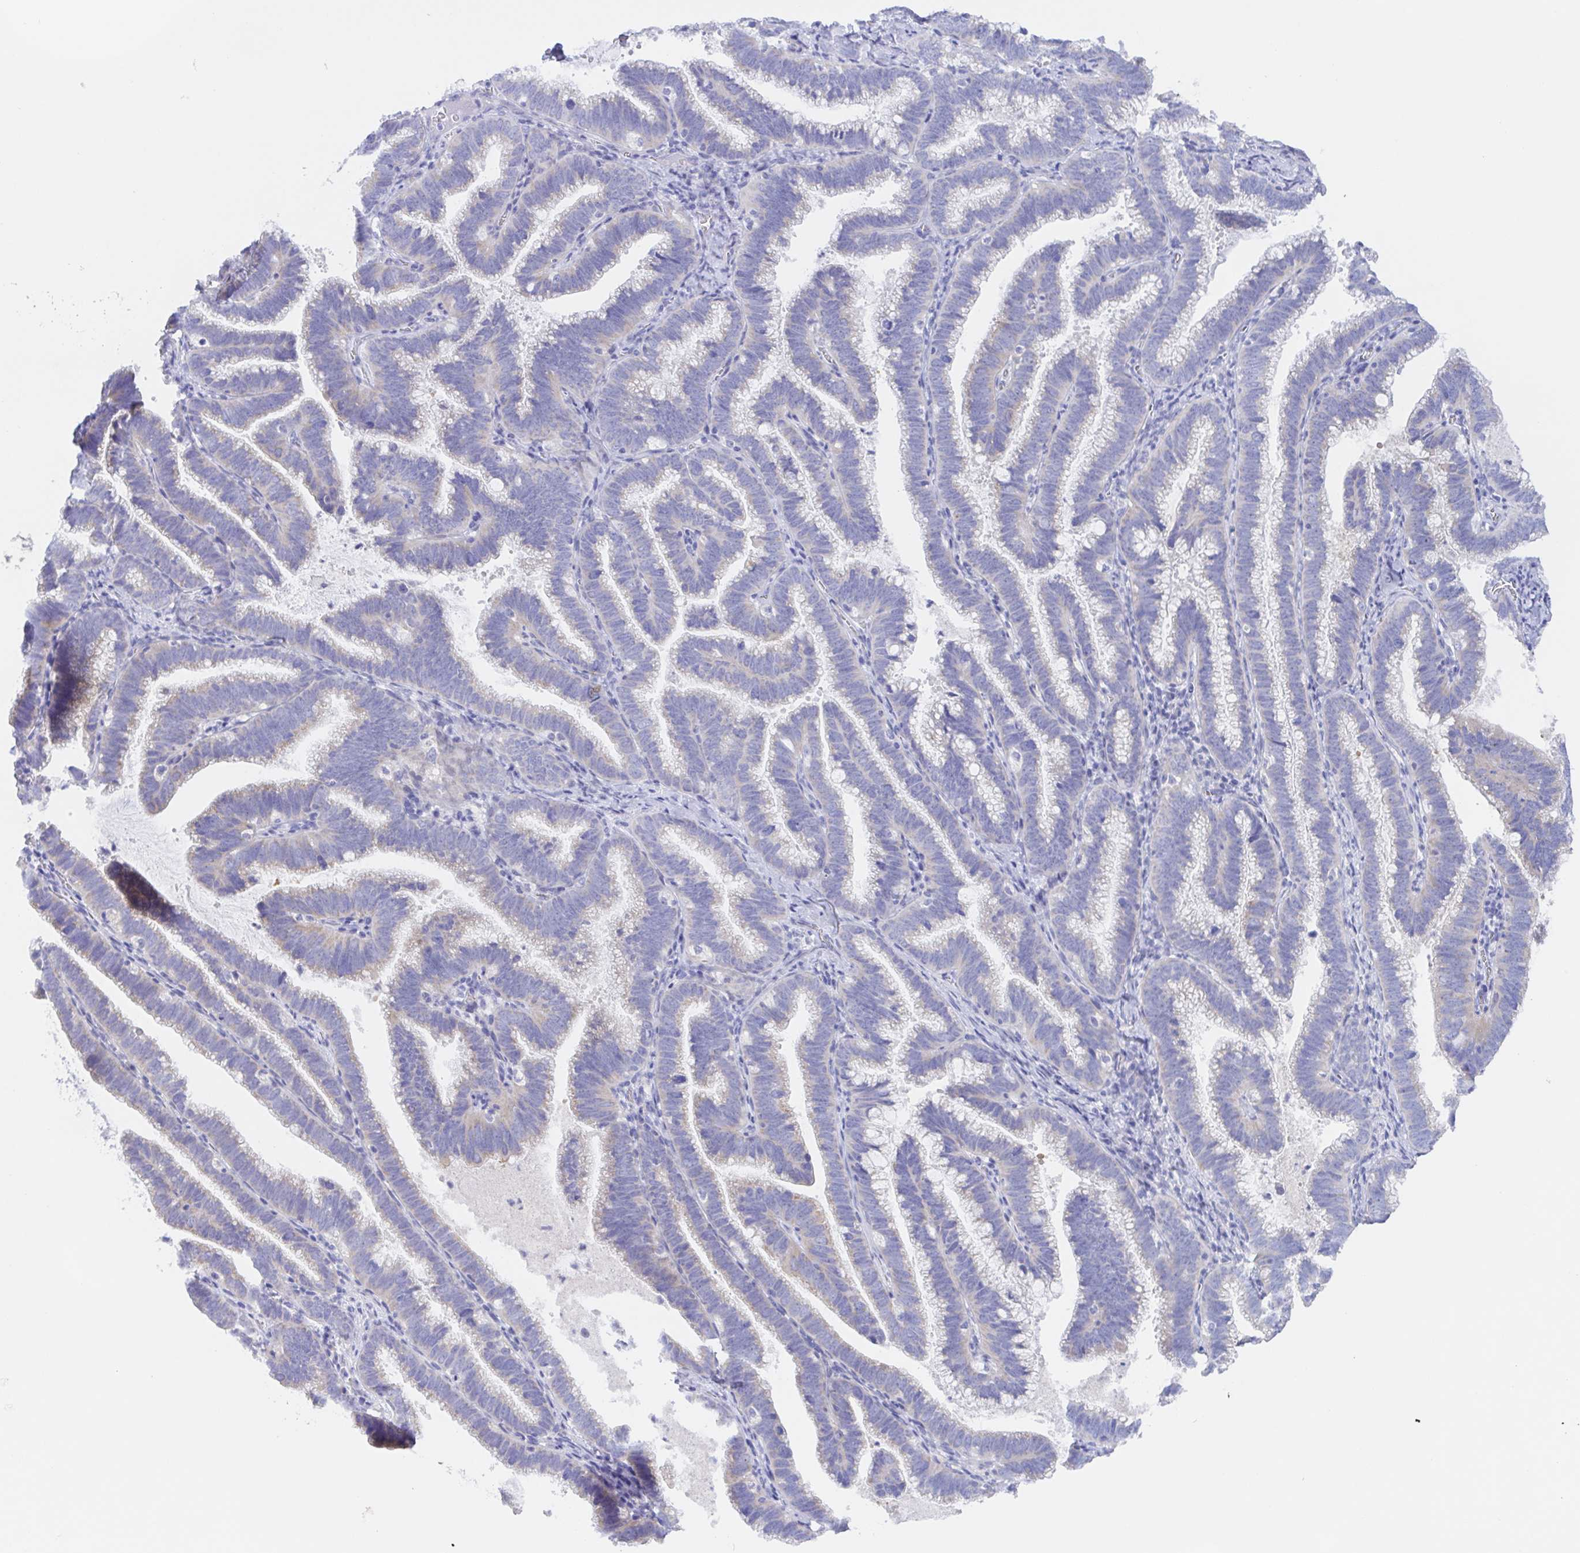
{"staining": {"intensity": "negative", "quantity": "none", "location": "none"}, "tissue": "cervical cancer", "cell_type": "Tumor cells", "image_type": "cancer", "snomed": [{"axis": "morphology", "description": "Adenocarcinoma, NOS"}, {"axis": "topography", "description": "Cervix"}], "caption": "IHC histopathology image of cervical adenocarcinoma stained for a protein (brown), which displays no positivity in tumor cells.", "gene": "MUCL3", "patient": {"sex": "female", "age": 61}}